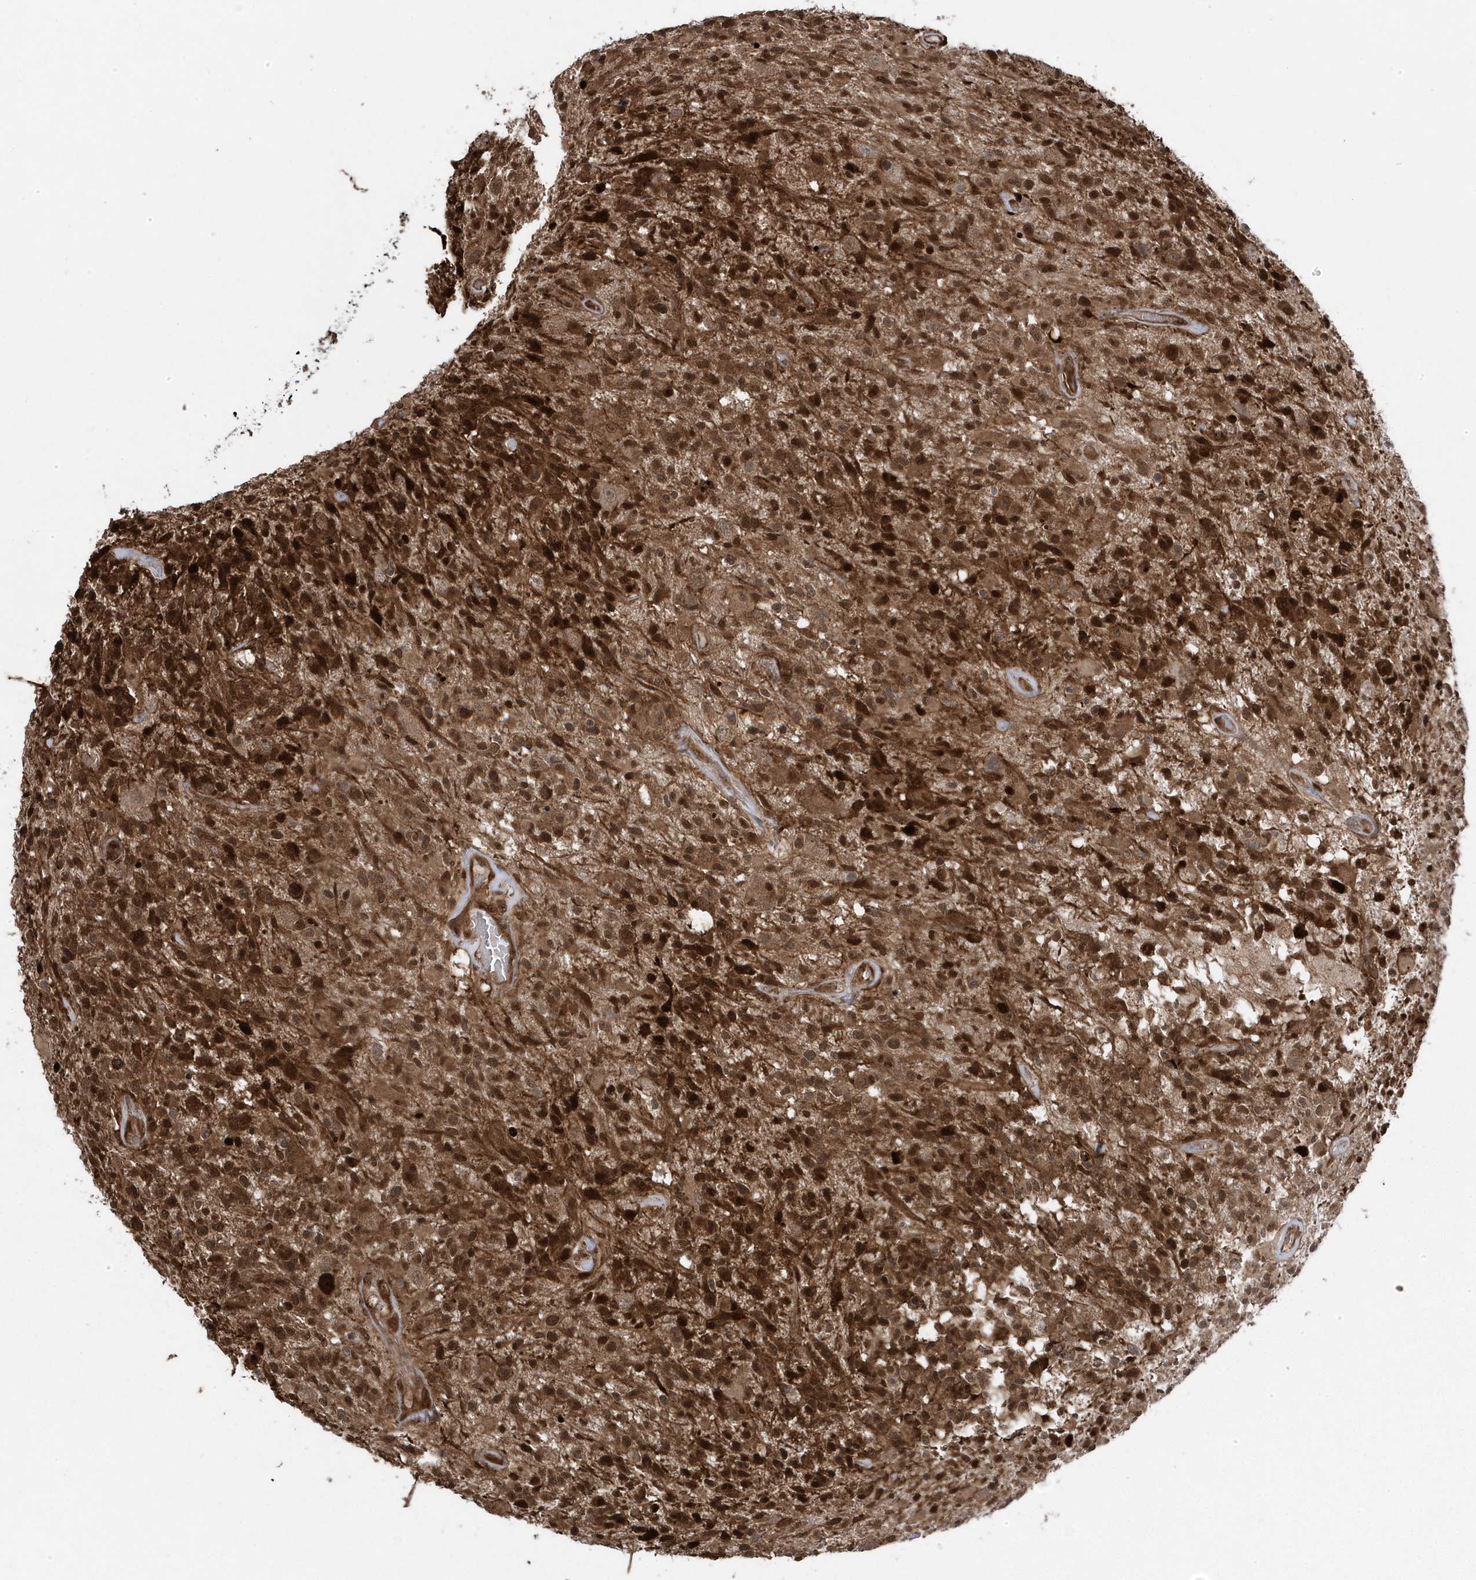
{"staining": {"intensity": "moderate", "quantity": ">75%", "location": "cytoplasmic/membranous,nuclear"}, "tissue": "glioma", "cell_type": "Tumor cells", "image_type": "cancer", "snomed": [{"axis": "morphology", "description": "Glioma, malignant, High grade"}, {"axis": "morphology", "description": "Glioblastoma, NOS"}, {"axis": "topography", "description": "Brain"}], "caption": "A photomicrograph showing moderate cytoplasmic/membranous and nuclear staining in about >75% of tumor cells in high-grade glioma (malignant), as visualized by brown immunohistochemical staining.", "gene": "MAPK1IP1L", "patient": {"sex": "male", "age": 60}}